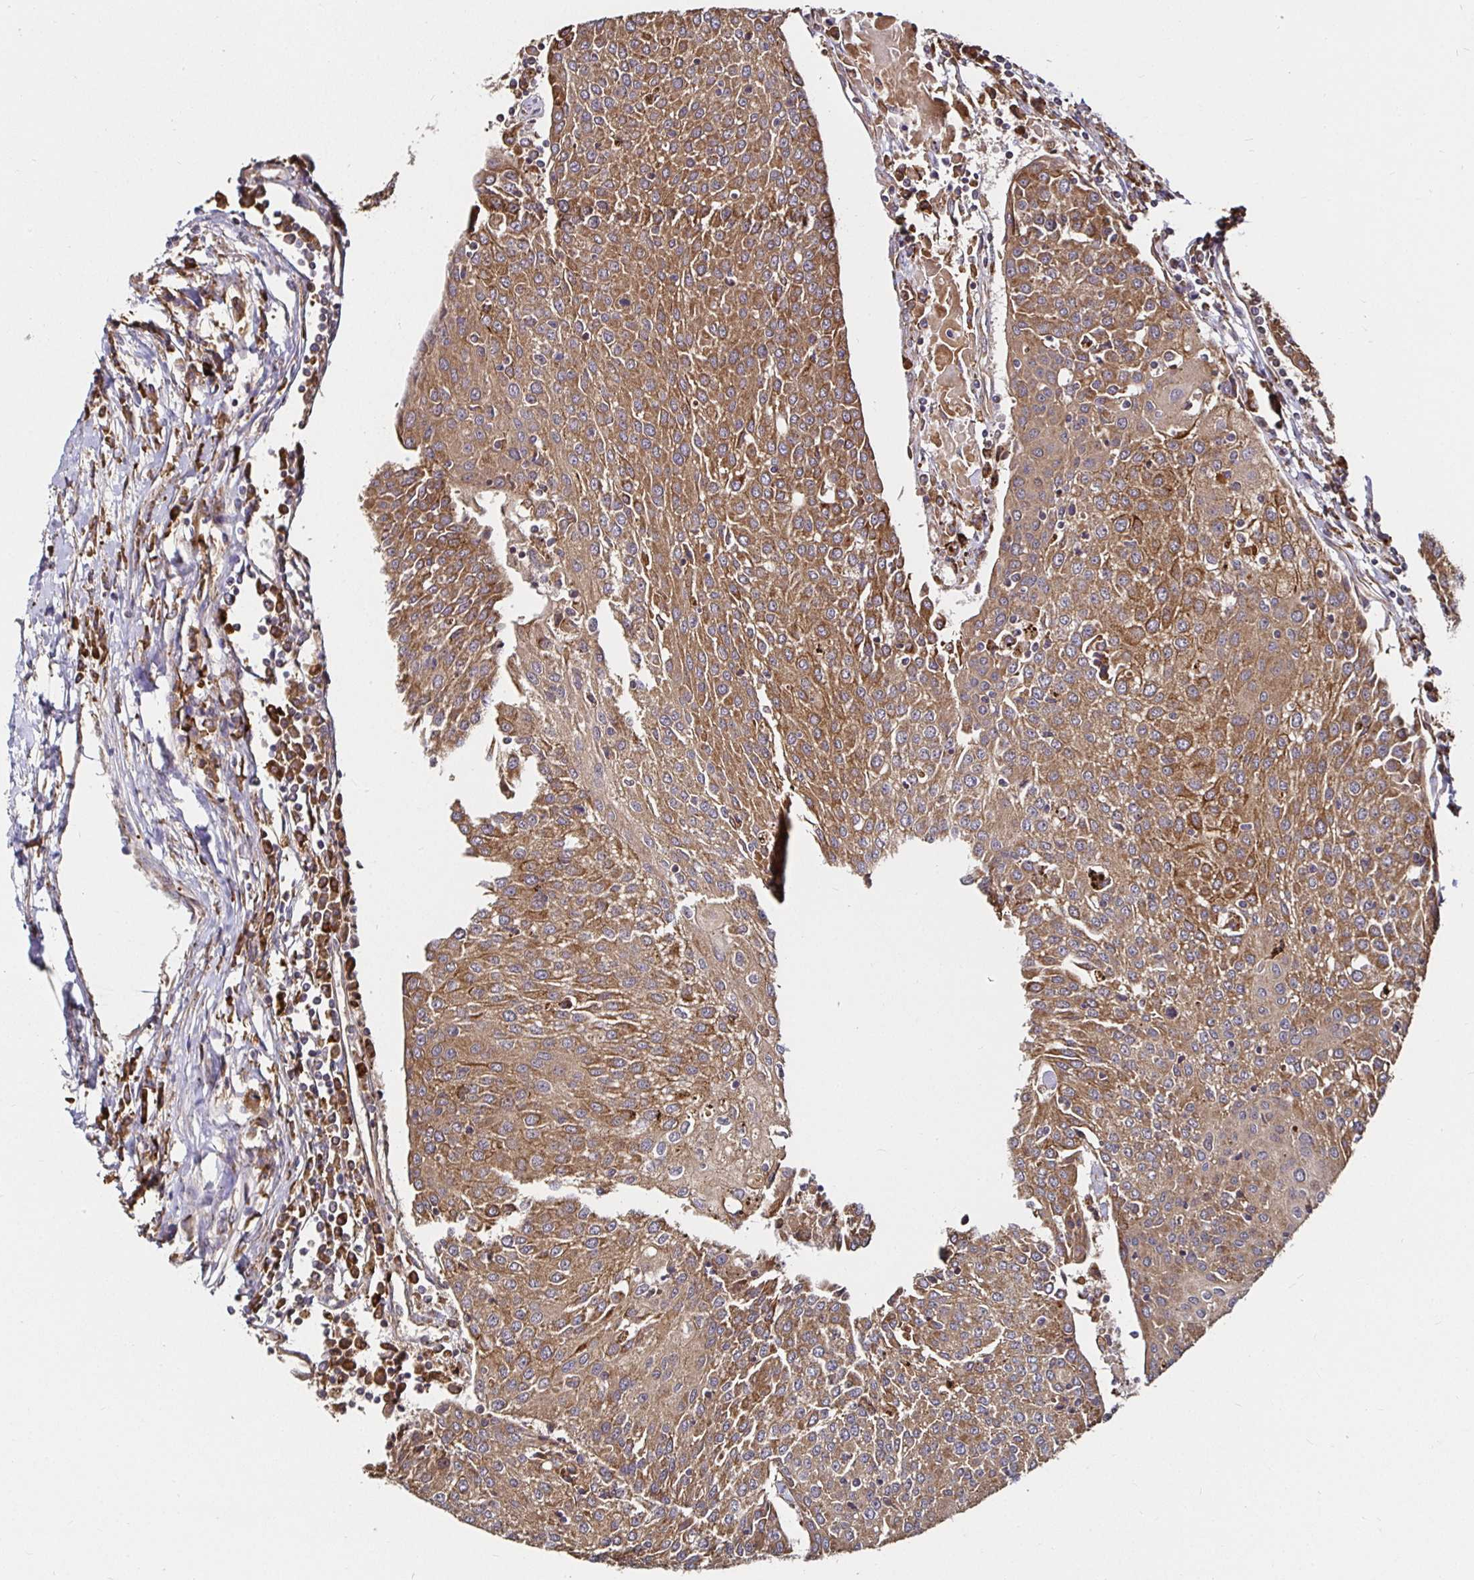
{"staining": {"intensity": "moderate", "quantity": ">75%", "location": "cytoplasmic/membranous"}, "tissue": "urothelial cancer", "cell_type": "Tumor cells", "image_type": "cancer", "snomed": [{"axis": "morphology", "description": "Urothelial carcinoma, High grade"}, {"axis": "topography", "description": "Urinary bladder"}], "caption": "Immunohistochemical staining of human urothelial carcinoma (high-grade) displays medium levels of moderate cytoplasmic/membranous protein expression in approximately >75% of tumor cells.", "gene": "MLST8", "patient": {"sex": "female", "age": 85}}